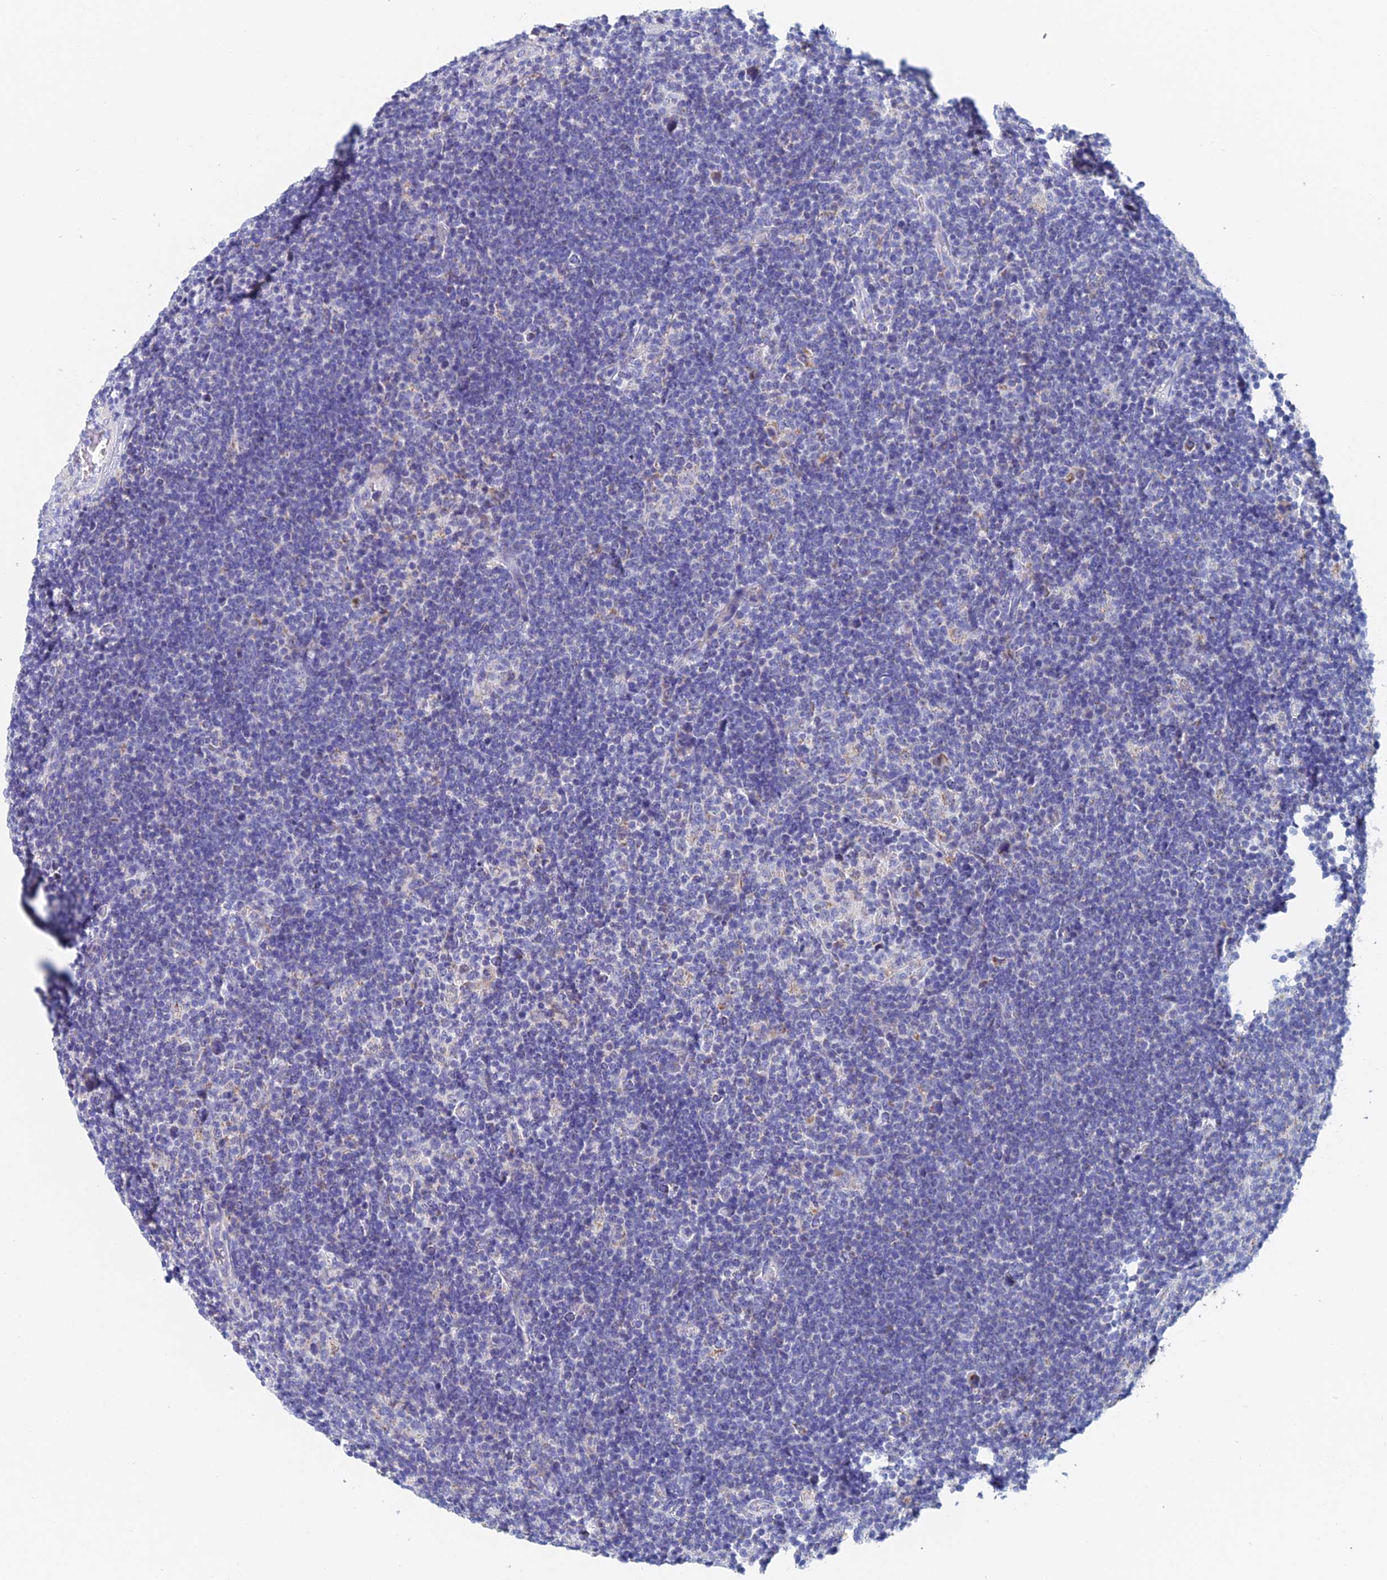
{"staining": {"intensity": "negative", "quantity": "none", "location": "none"}, "tissue": "lymphoma", "cell_type": "Tumor cells", "image_type": "cancer", "snomed": [{"axis": "morphology", "description": "Hodgkin's disease, NOS"}, {"axis": "topography", "description": "Lymph node"}], "caption": "An image of human lymphoma is negative for staining in tumor cells.", "gene": "ACSM1", "patient": {"sex": "female", "age": 57}}